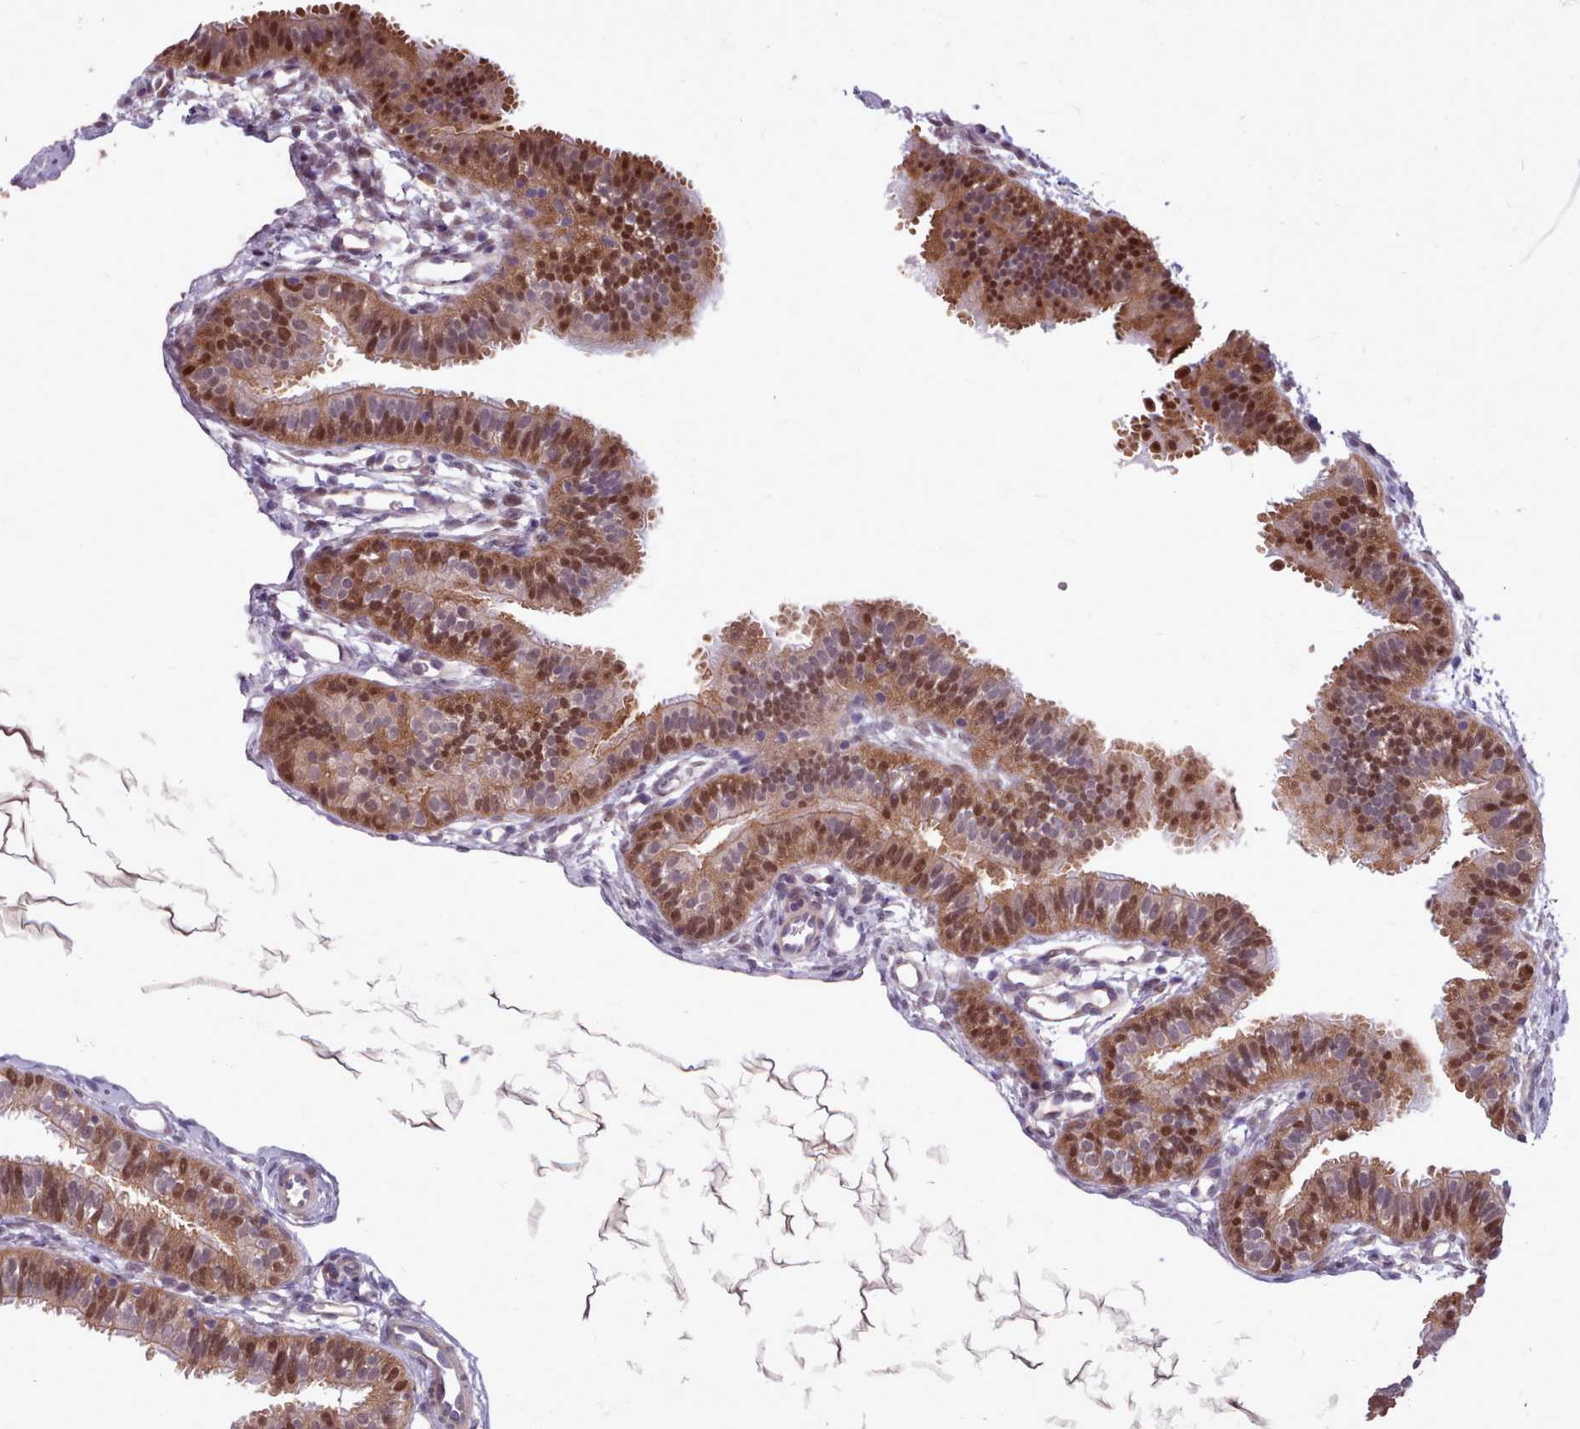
{"staining": {"intensity": "moderate", "quantity": ">75%", "location": "cytoplasmic/membranous,nuclear"}, "tissue": "fallopian tube", "cell_type": "Glandular cells", "image_type": "normal", "snomed": [{"axis": "morphology", "description": "Normal tissue, NOS"}, {"axis": "topography", "description": "Fallopian tube"}], "caption": "Immunohistochemistry (IHC) (DAB) staining of normal human fallopian tube demonstrates moderate cytoplasmic/membranous,nuclear protein positivity in approximately >75% of glandular cells. (IHC, brightfield microscopy, high magnification).", "gene": "AHCY", "patient": {"sex": "female", "age": 35}}